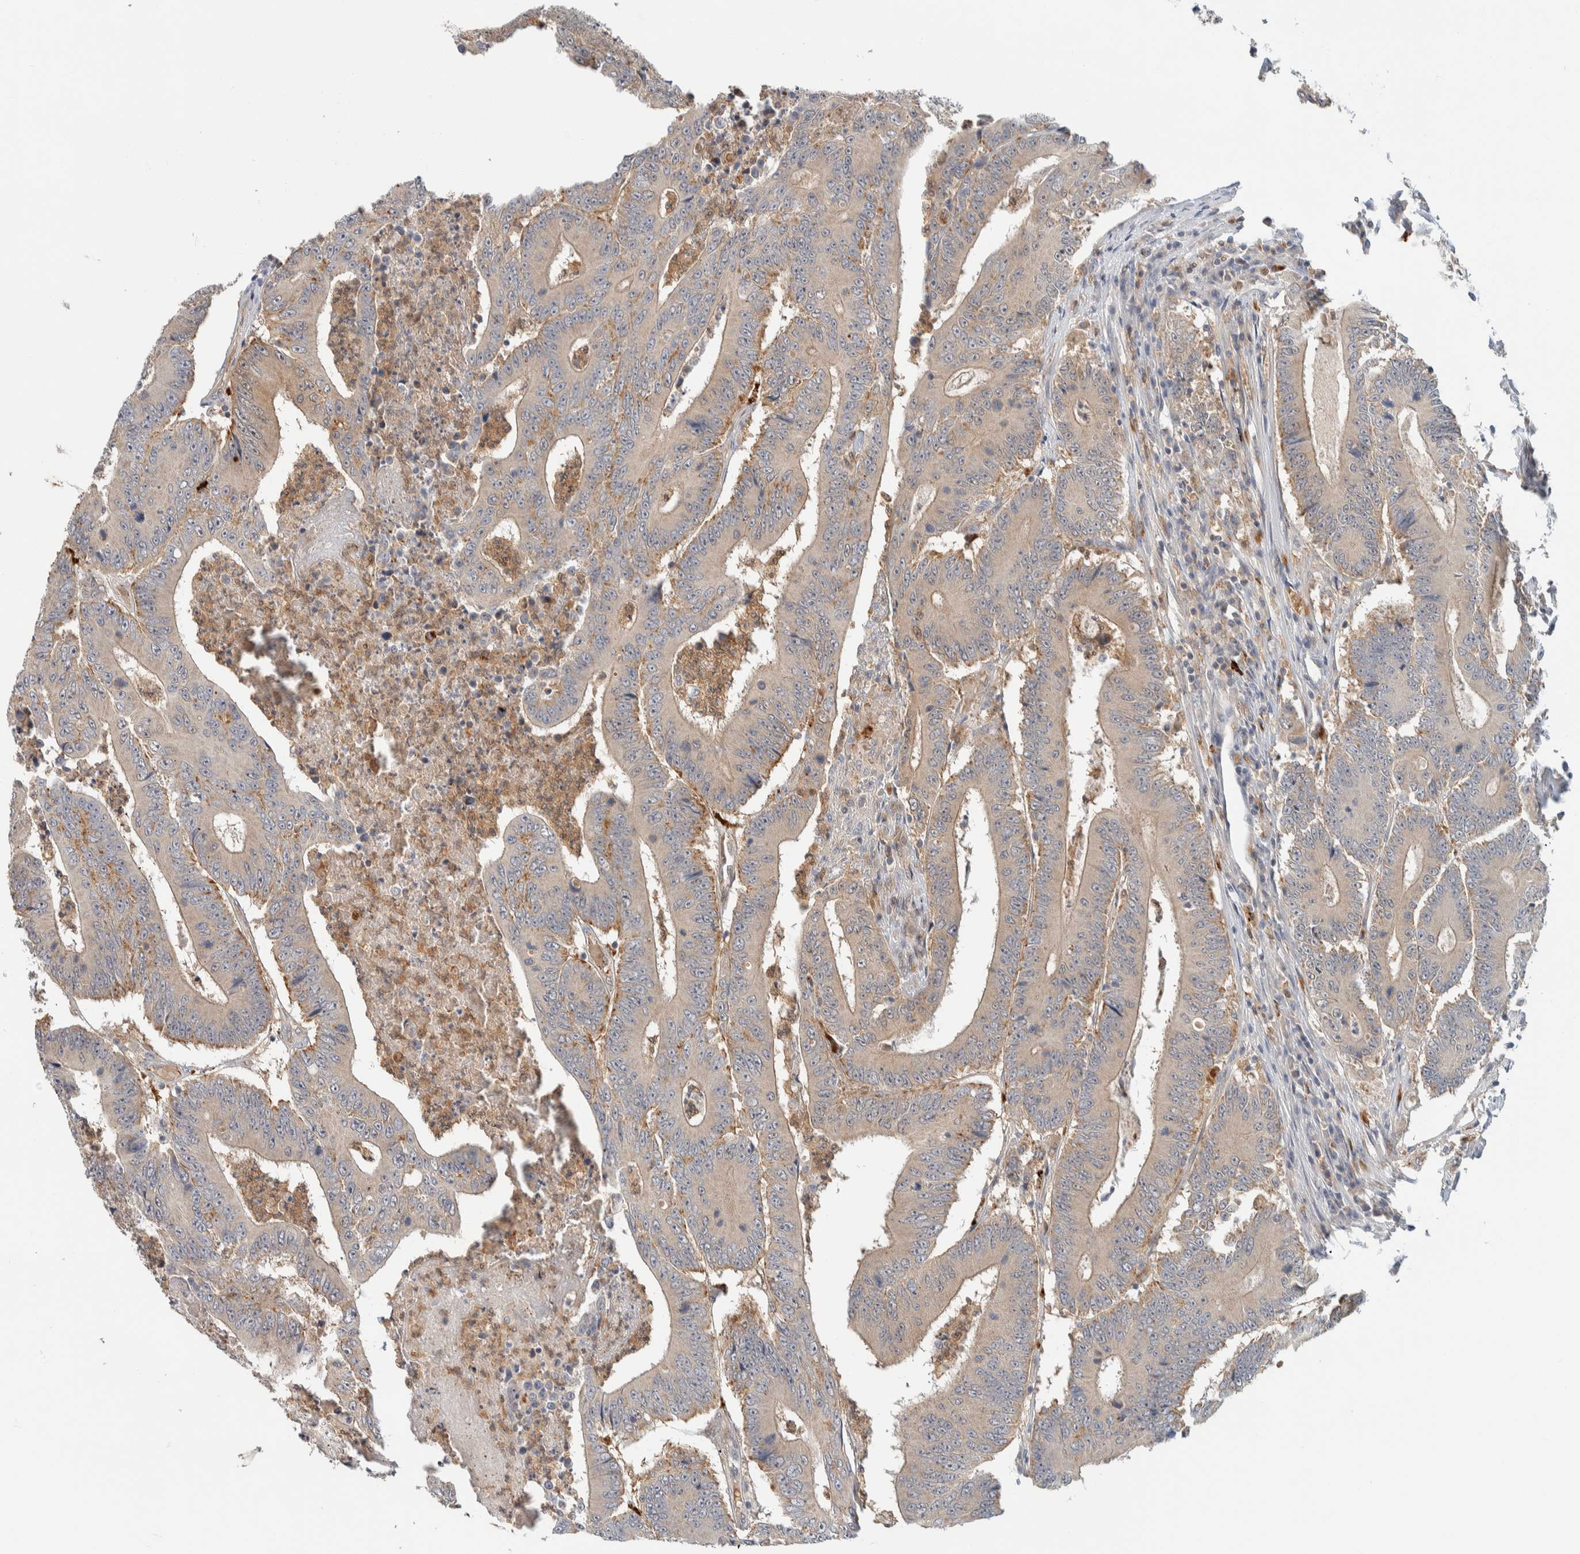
{"staining": {"intensity": "negative", "quantity": "none", "location": "none"}, "tissue": "colorectal cancer", "cell_type": "Tumor cells", "image_type": "cancer", "snomed": [{"axis": "morphology", "description": "Adenocarcinoma, NOS"}, {"axis": "topography", "description": "Colon"}], "caption": "Immunohistochemistry histopathology image of human adenocarcinoma (colorectal) stained for a protein (brown), which demonstrates no positivity in tumor cells.", "gene": "GCLM", "patient": {"sex": "male", "age": 83}}